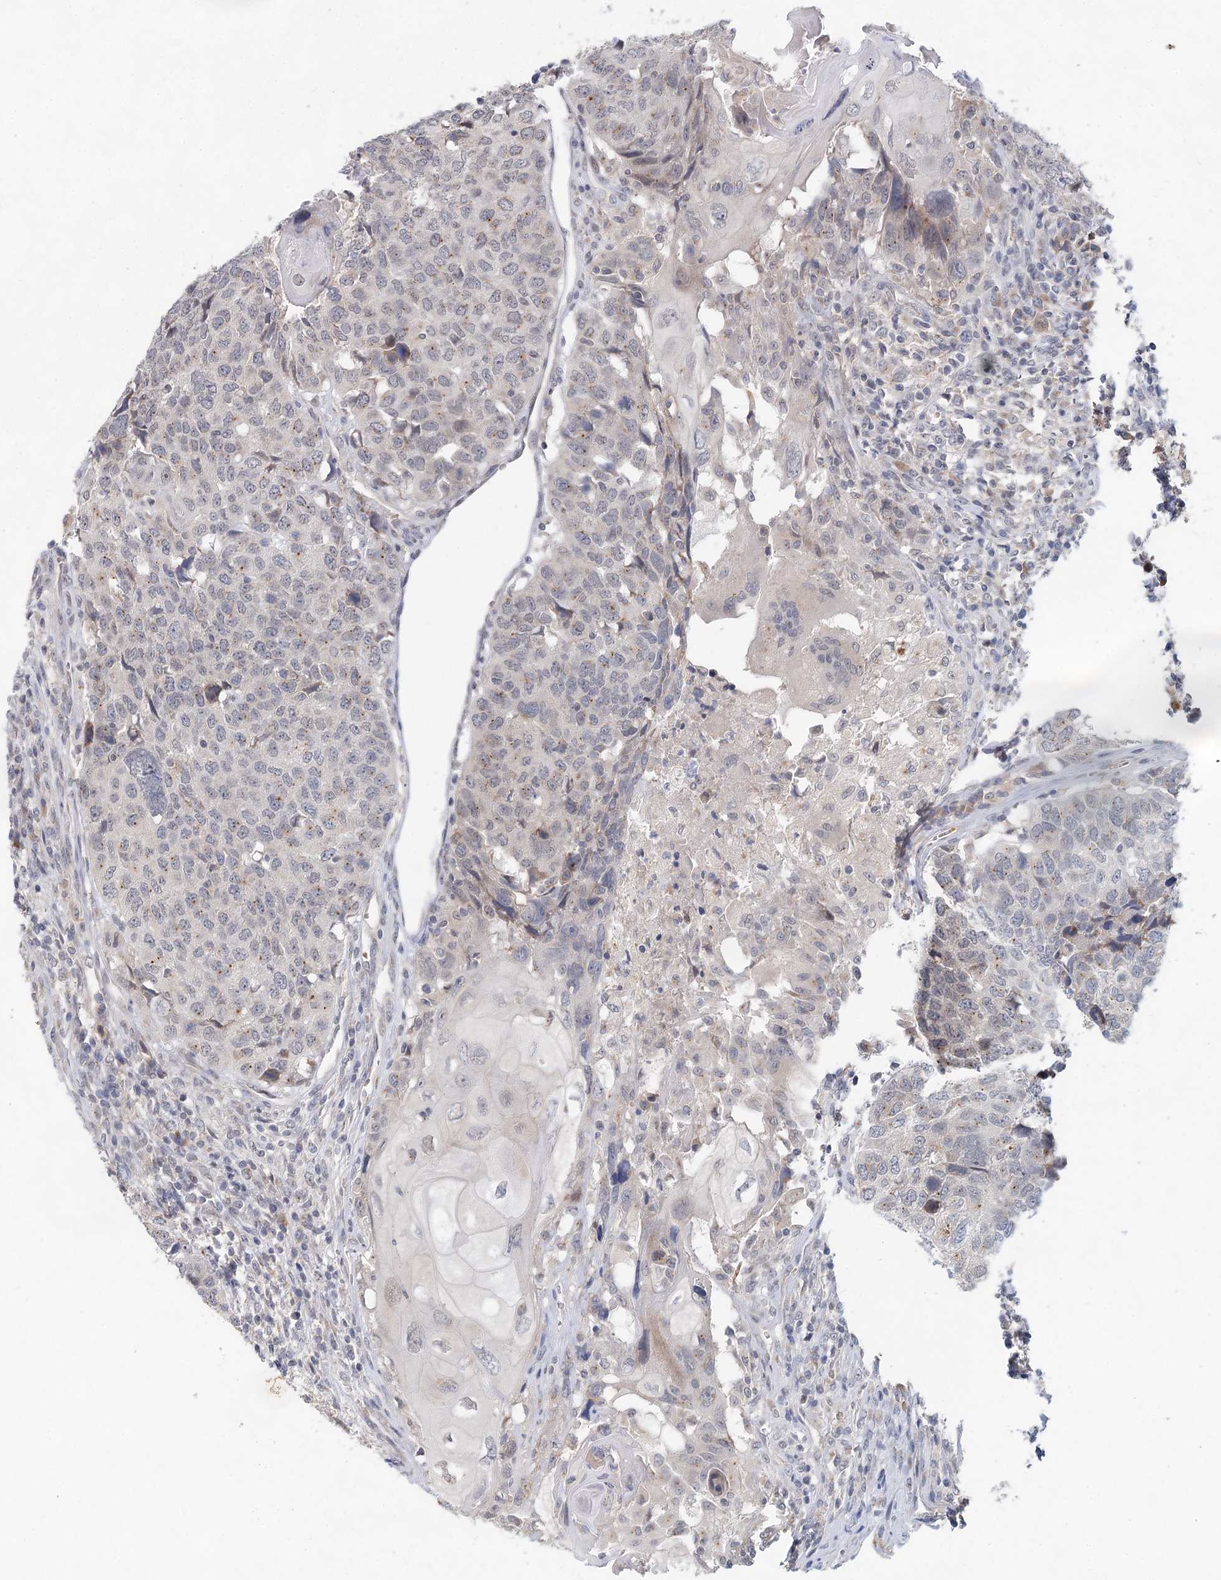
{"staining": {"intensity": "weak", "quantity": "<25%", "location": "cytoplasmic/membranous"}, "tissue": "head and neck cancer", "cell_type": "Tumor cells", "image_type": "cancer", "snomed": [{"axis": "morphology", "description": "Squamous cell carcinoma, NOS"}, {"axis": "topography", "description": "Head-Neck"}], "caption": "Head and neck cancer was stained to show a protein in brown. There is no significant staining in tumor cells.", "gene": "BLTP1", "patient": {"sex": "male", "age": 66}}